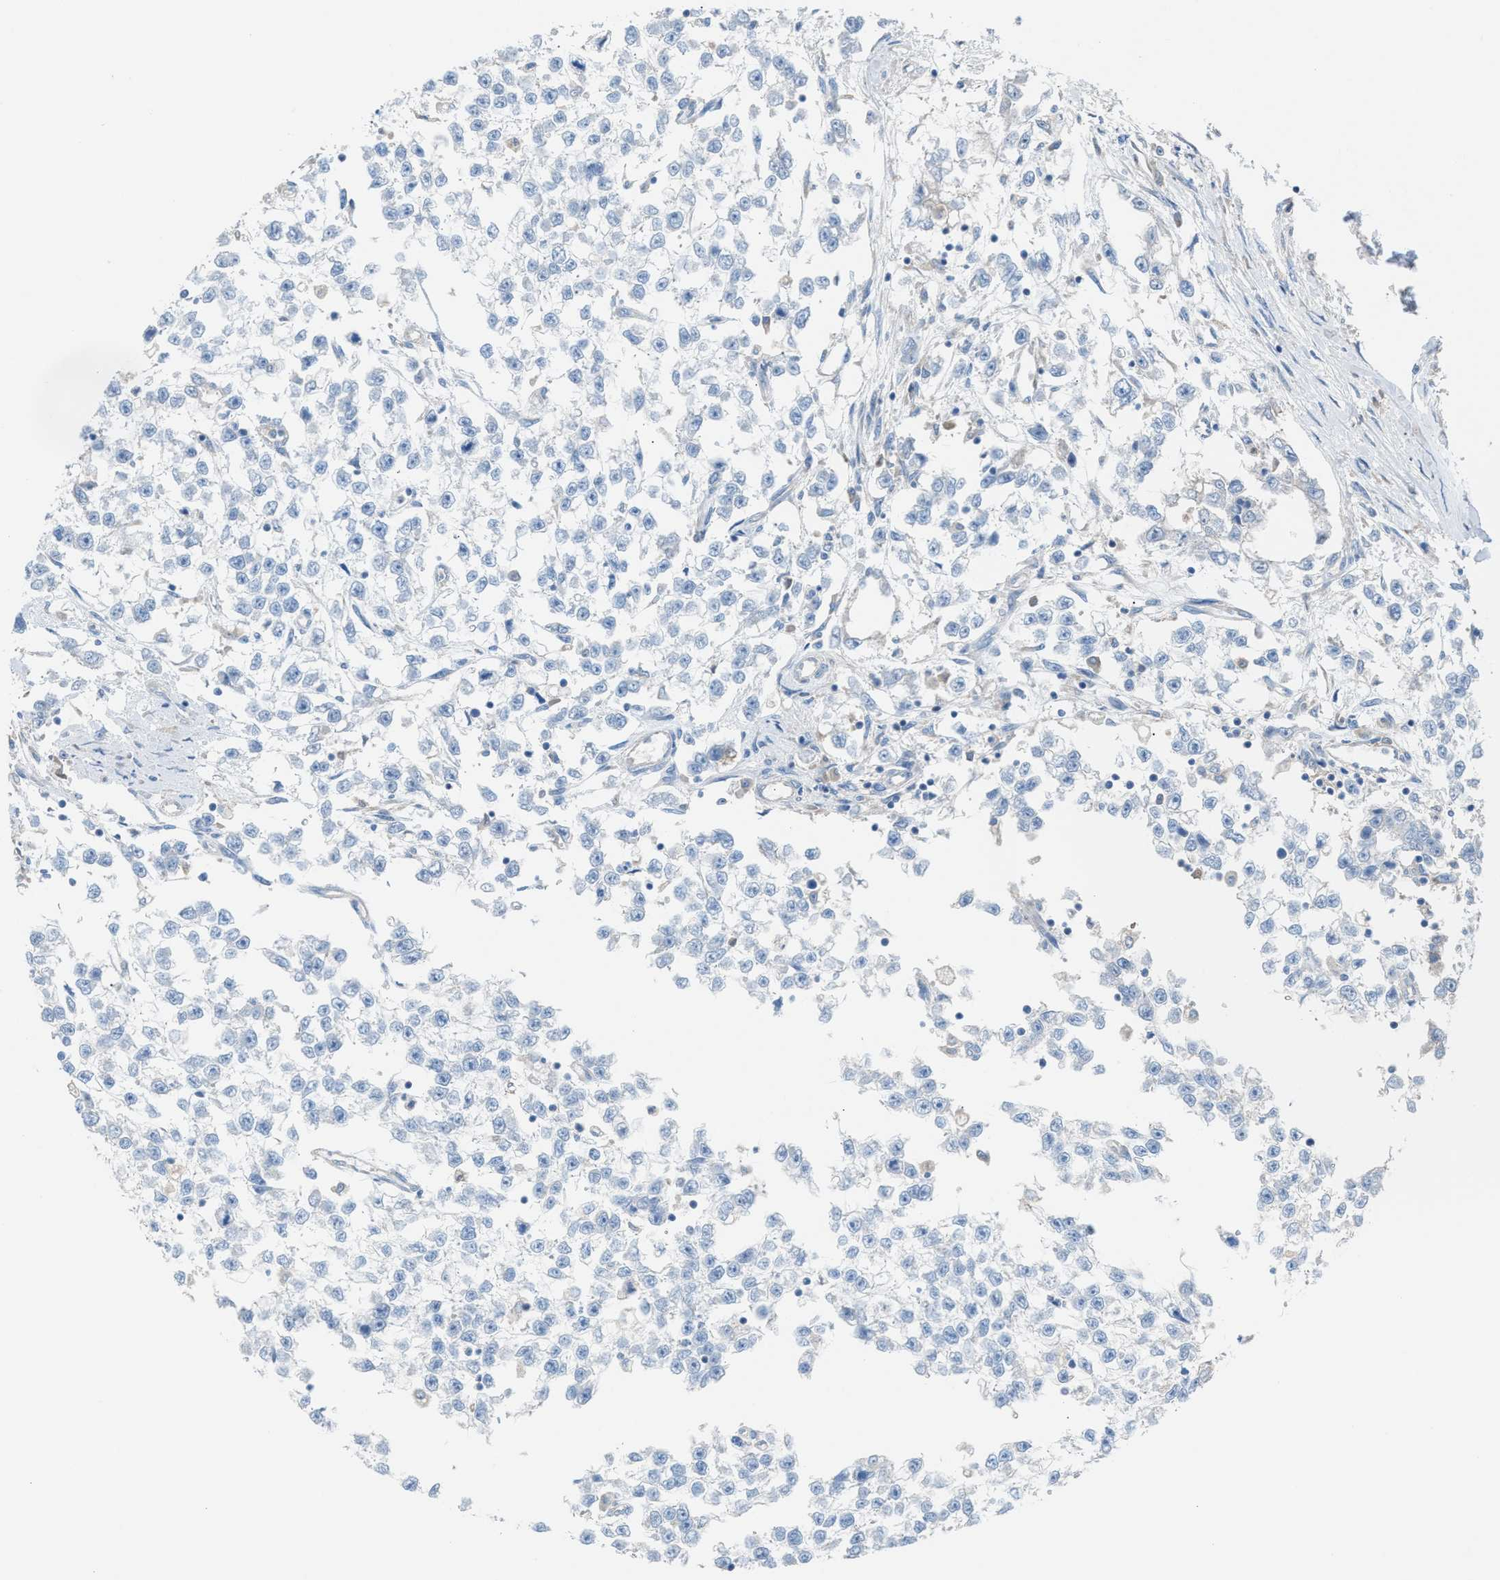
{"staining": {"intensity": "negative", "quantity": "none", "location": "none"}, "tissue": "testis cancer", "cell_type": "Tumor cells", "image_type": "cancer", "snomed": [{"axis": "morphology", "description": "Seminoma, NOS"}, {"axis": "morphology", "description": "Carcinoma, Embryonal, NOS"}, {"axis": "topography", "description": "Testis"}], "caption": "Immunohistochemistry (IHC) of human seminoma (testis) shows no staining in tumor cells.", "gene": "NQO2", "patient": {"sex": "male", "age": 51}}